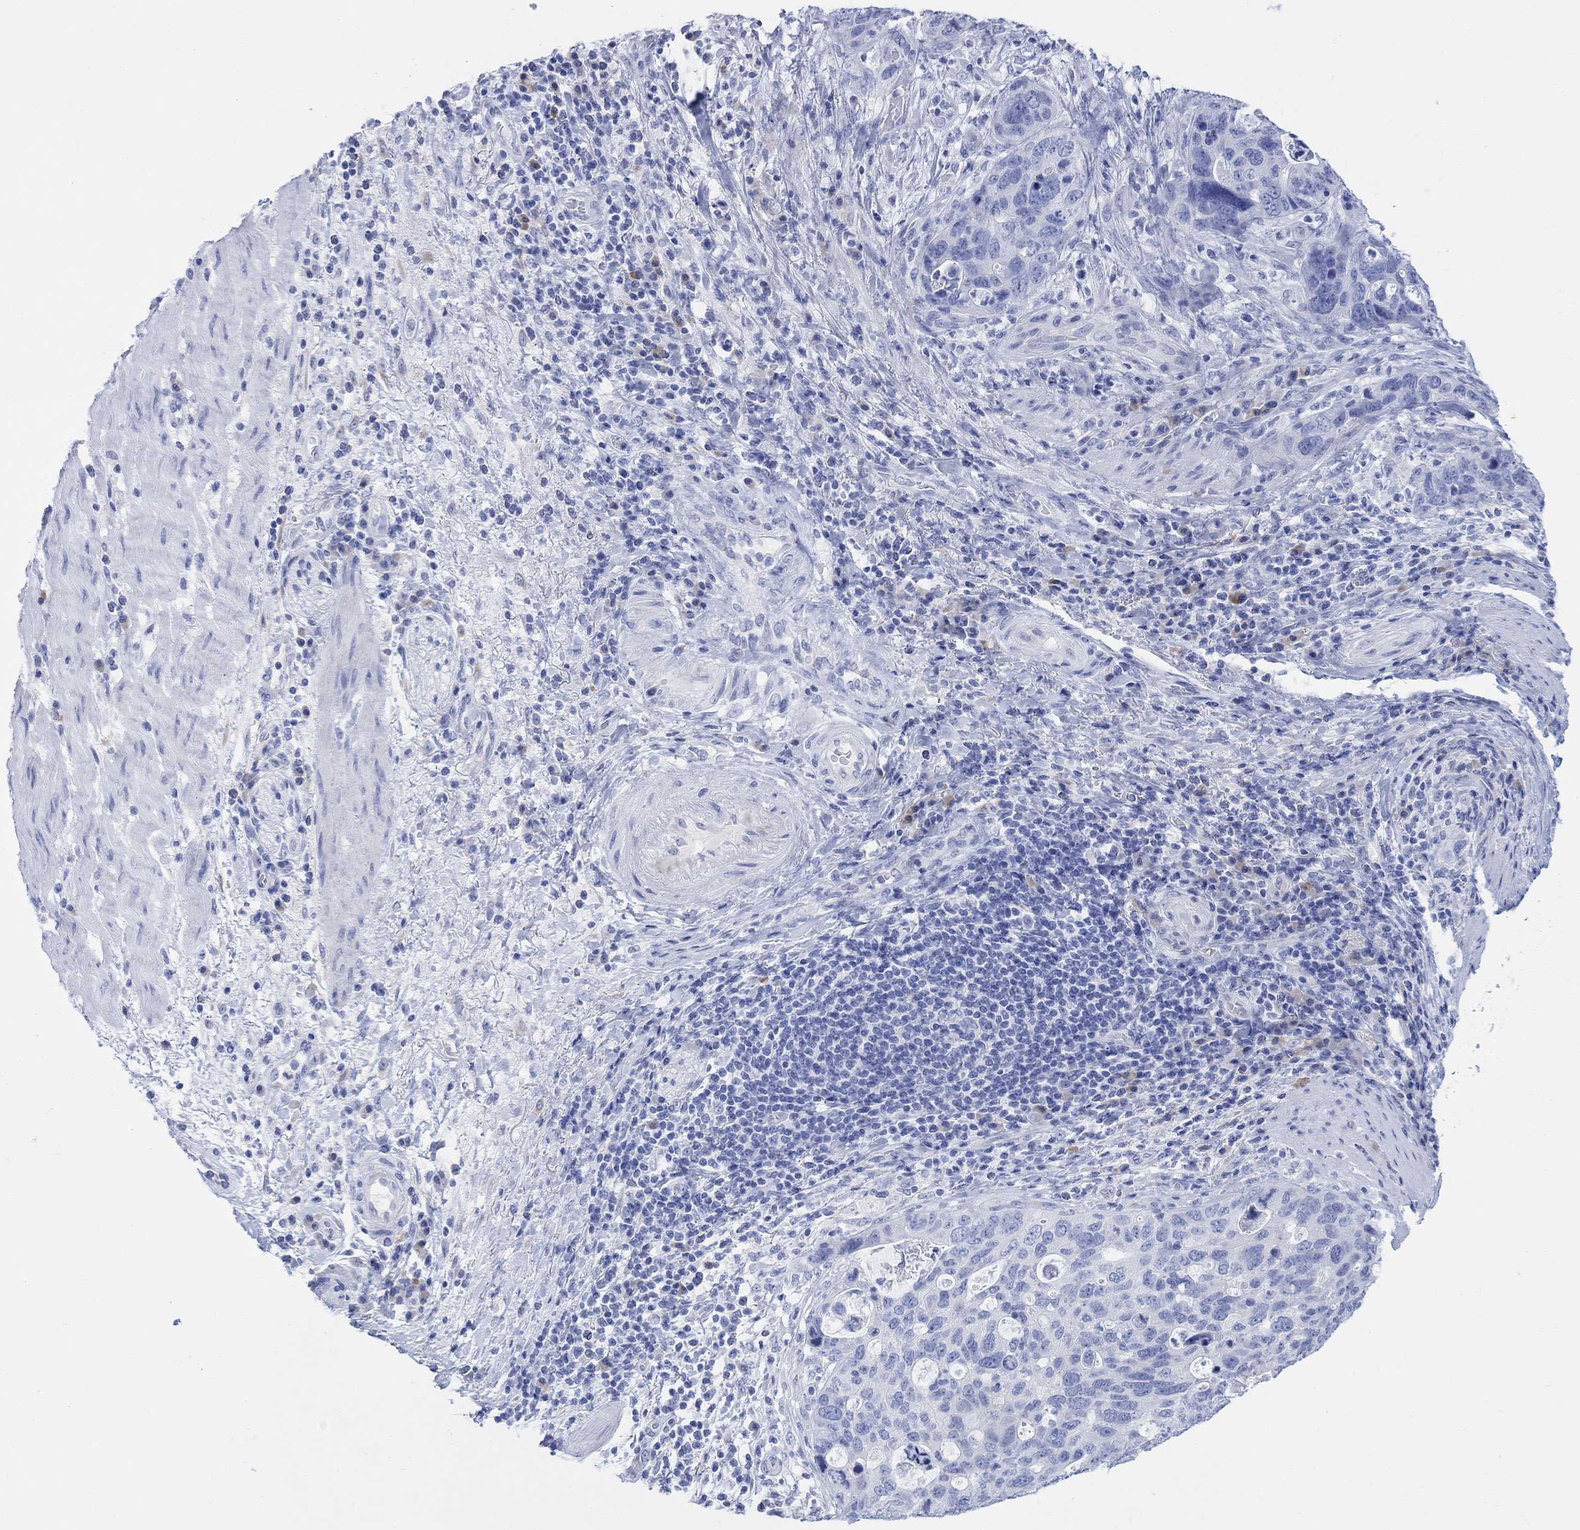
{"staining": {"intensity": "negative", "quantity": "none", "location": "none"}, "tissue": "stomach cancer", "cell_type": "Tumor cells", "image_type": "cancer", "snomed": [{"axis": "morphology", "description": "Adenocarcinoma, NOS"}, {"axis": "topography", "description": "Stomach"}], "caption": "An immunohistochemistry (IHC) micrograph of stomach cancer is shown. There is no staining in tumor cells of stomach cancer. (IHC, brightfield microscopy, high magnification).", "gene": "GNG13", "patient": {"sex": "male", "age": 54}}